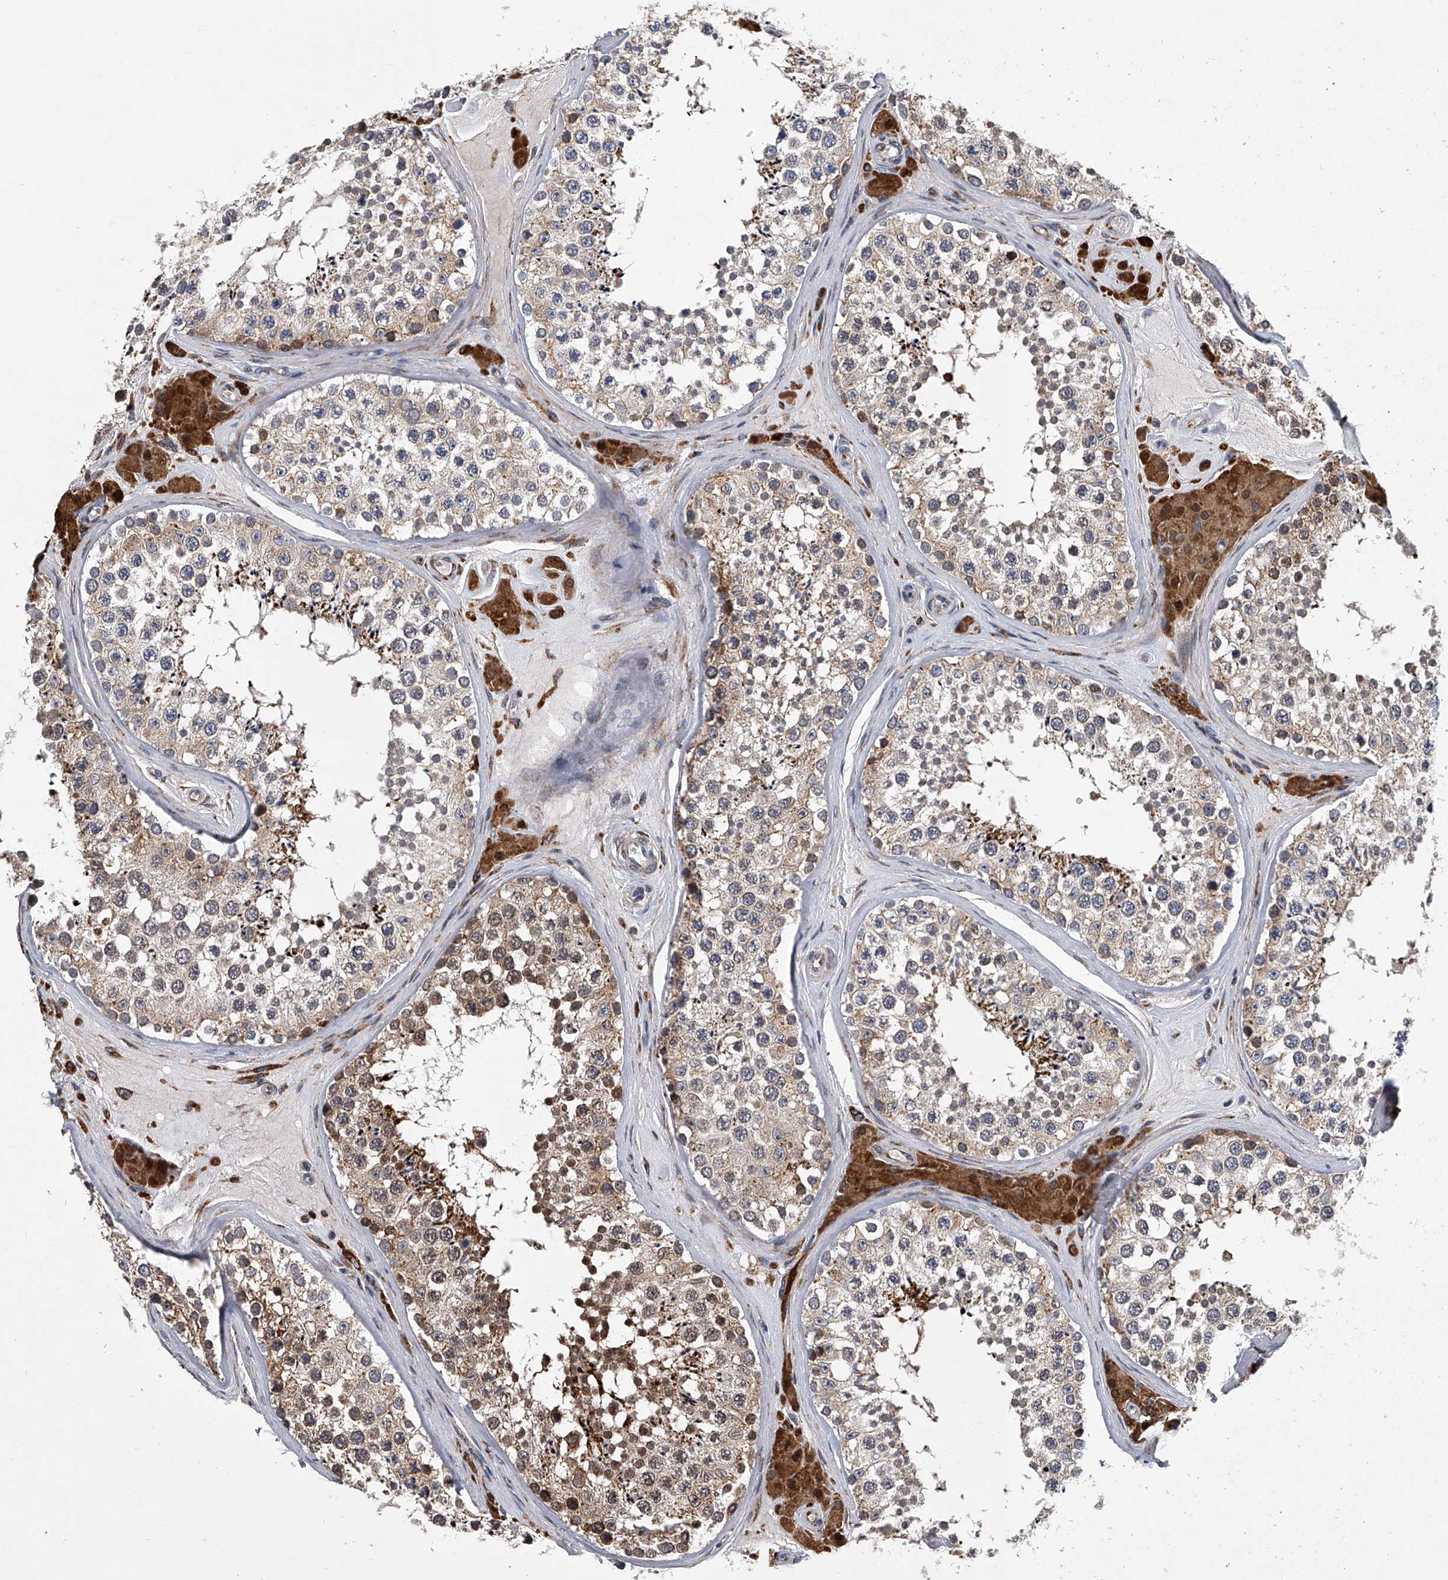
{"staining": {"intensity": "moderate", "quantity": "<25%", "location": "cytoplasmic/membranous"}, "tissue": "testis", "cell_type": "Cells in seminiferous ducts", "image_type": "normal", "snomed": [{"axis": "morphology", "description": "Normal tissue, NOS"}, {"axis": "topography", "description": "Testis"}], "caption": "Brown immunohistochemical staining in normal testis displays moderate cytoplasmic/membranous expression in approximately <25% of cells in seminiferous ducts.", "gene": "TMEM63C", "patient": {"sex": "male", "age": 46}}